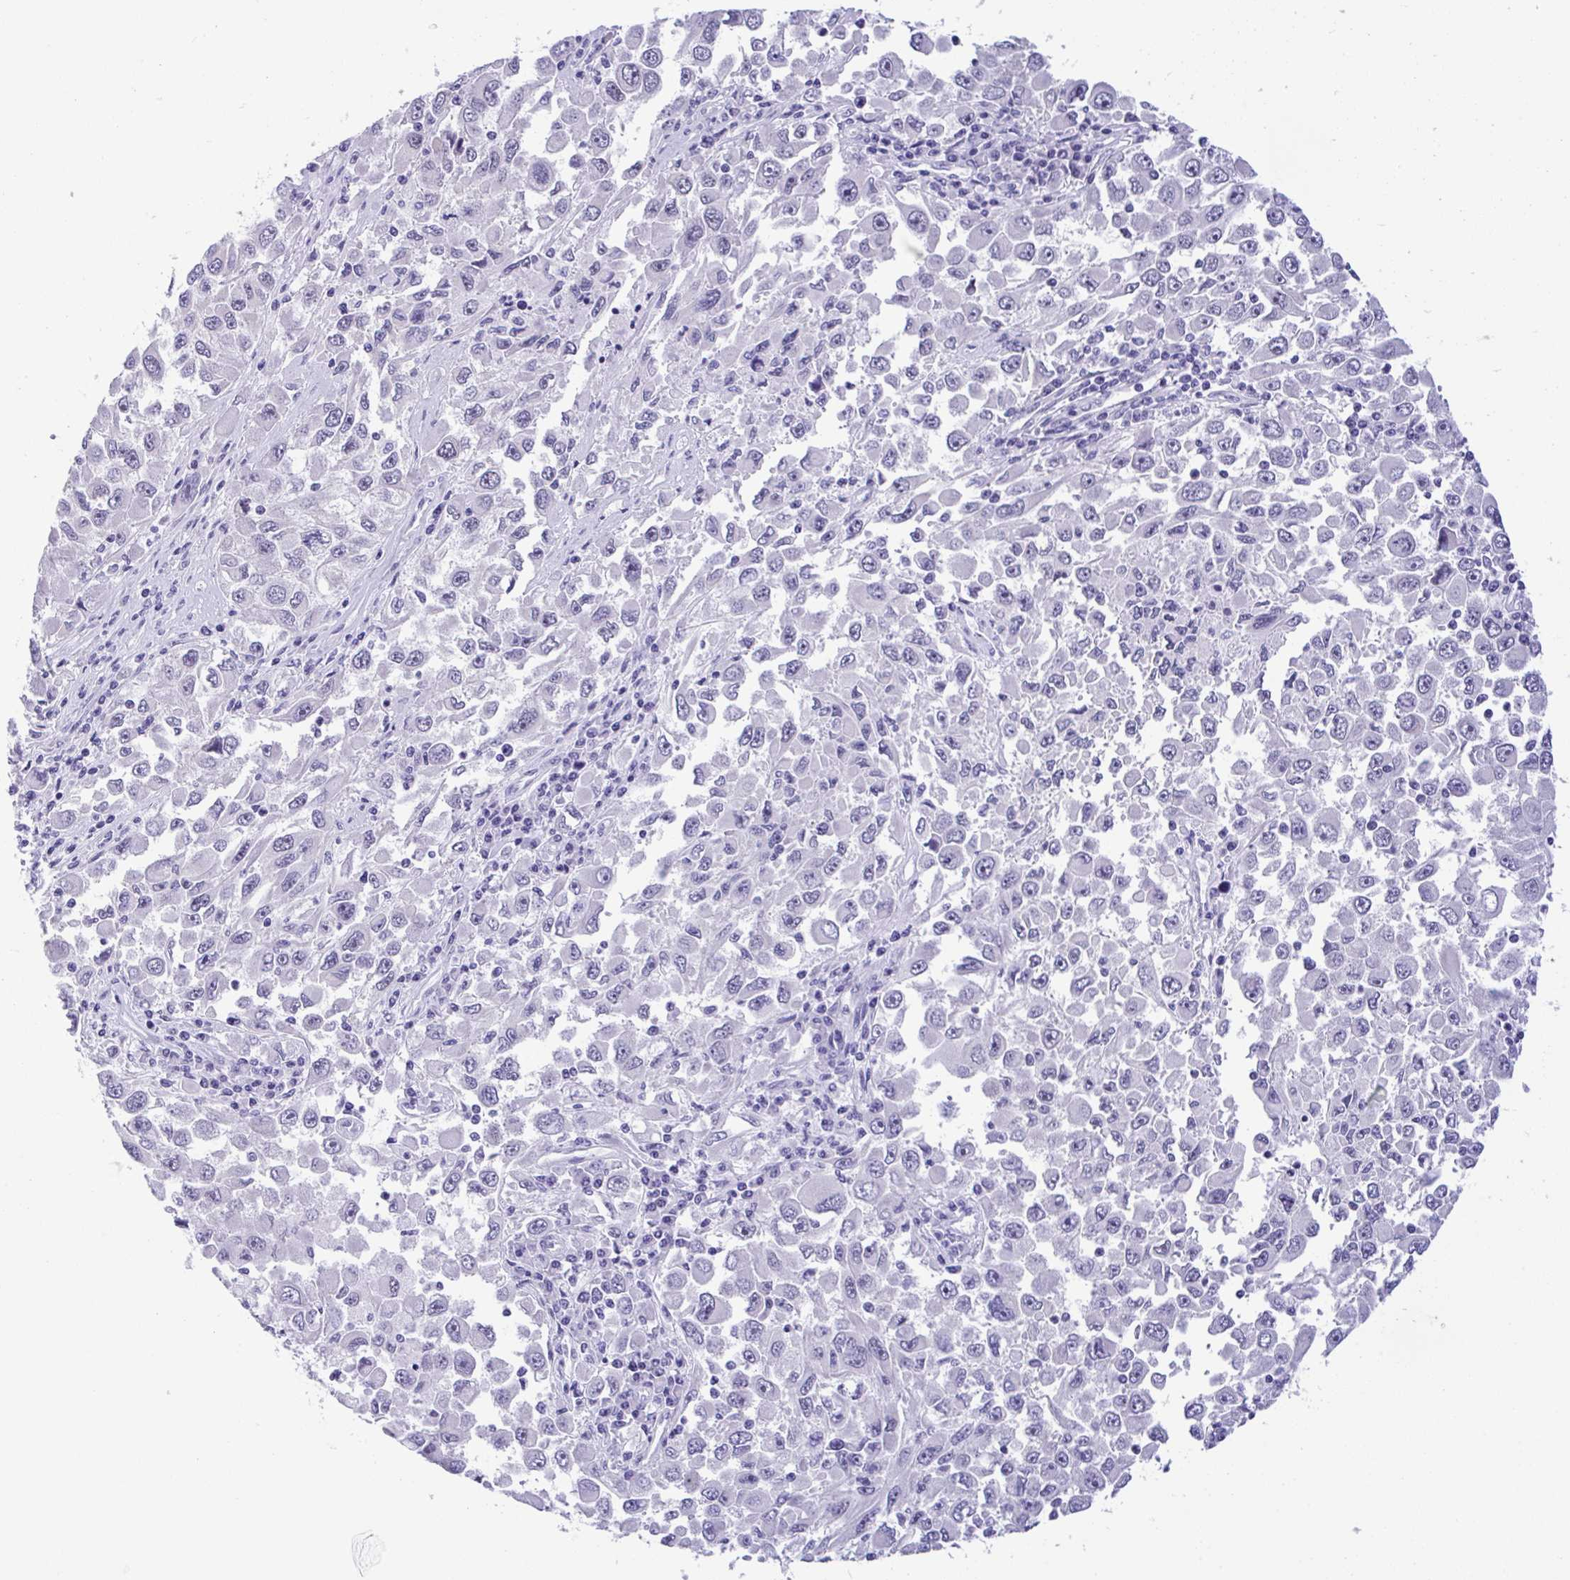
{"staining": {"intensity": "negative", "quantity": "none", "location": "none"}, "tissue": "melanoma", "cell_type": "Tumor cells", "image_type": "cancer", "snomed": [{"axis": "morphology", "description": "Malignant melanoma, Metastatic site"}, {"axis": "topography", "description": "Lymph node"}], "caption": "An immunohistochemistry histopathology image of melanoma is shown. There is no staining in tumor cells of melanoma.", "gene": "YBX2", "patient": {"sex": "female", "age": 67}}